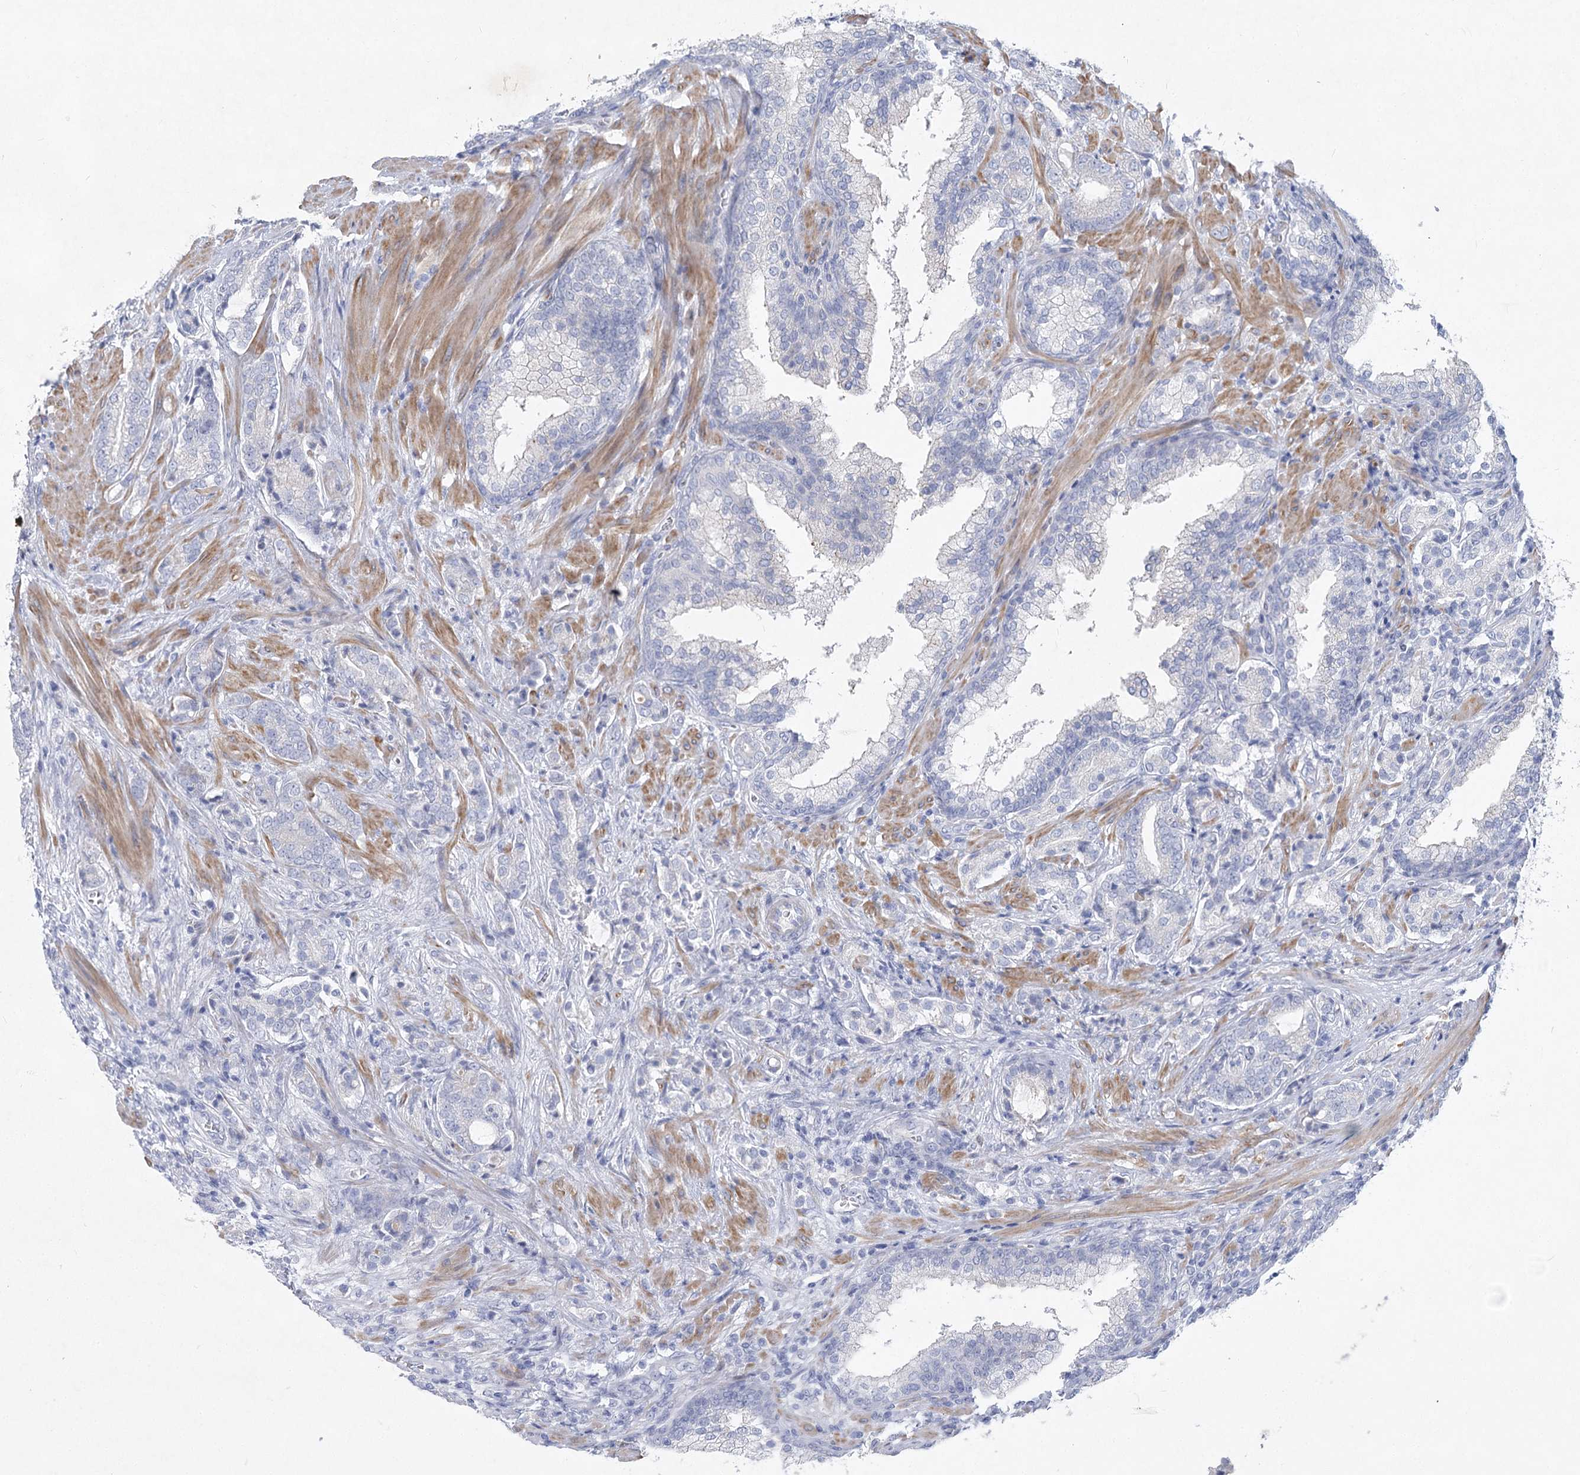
{"staining": {"intensity": "negative", "quantity": "none", "location": "none"}, "tissue": "prostate cancer", "cell_type": "Tumor cells", "image_type": "cancer", "snomed": [{"axis": "morphology", "description": "Adenocarcinoma, High grade"}, {"axis": "topography", "description": "Prostate"}], "caption": "IHC histopathology image of human prostate cancer stained for a protein (brown), which reveals no staining in tumor cells.", "gene": "WDR74", "patient": {"sex": "male", "age": 57}}